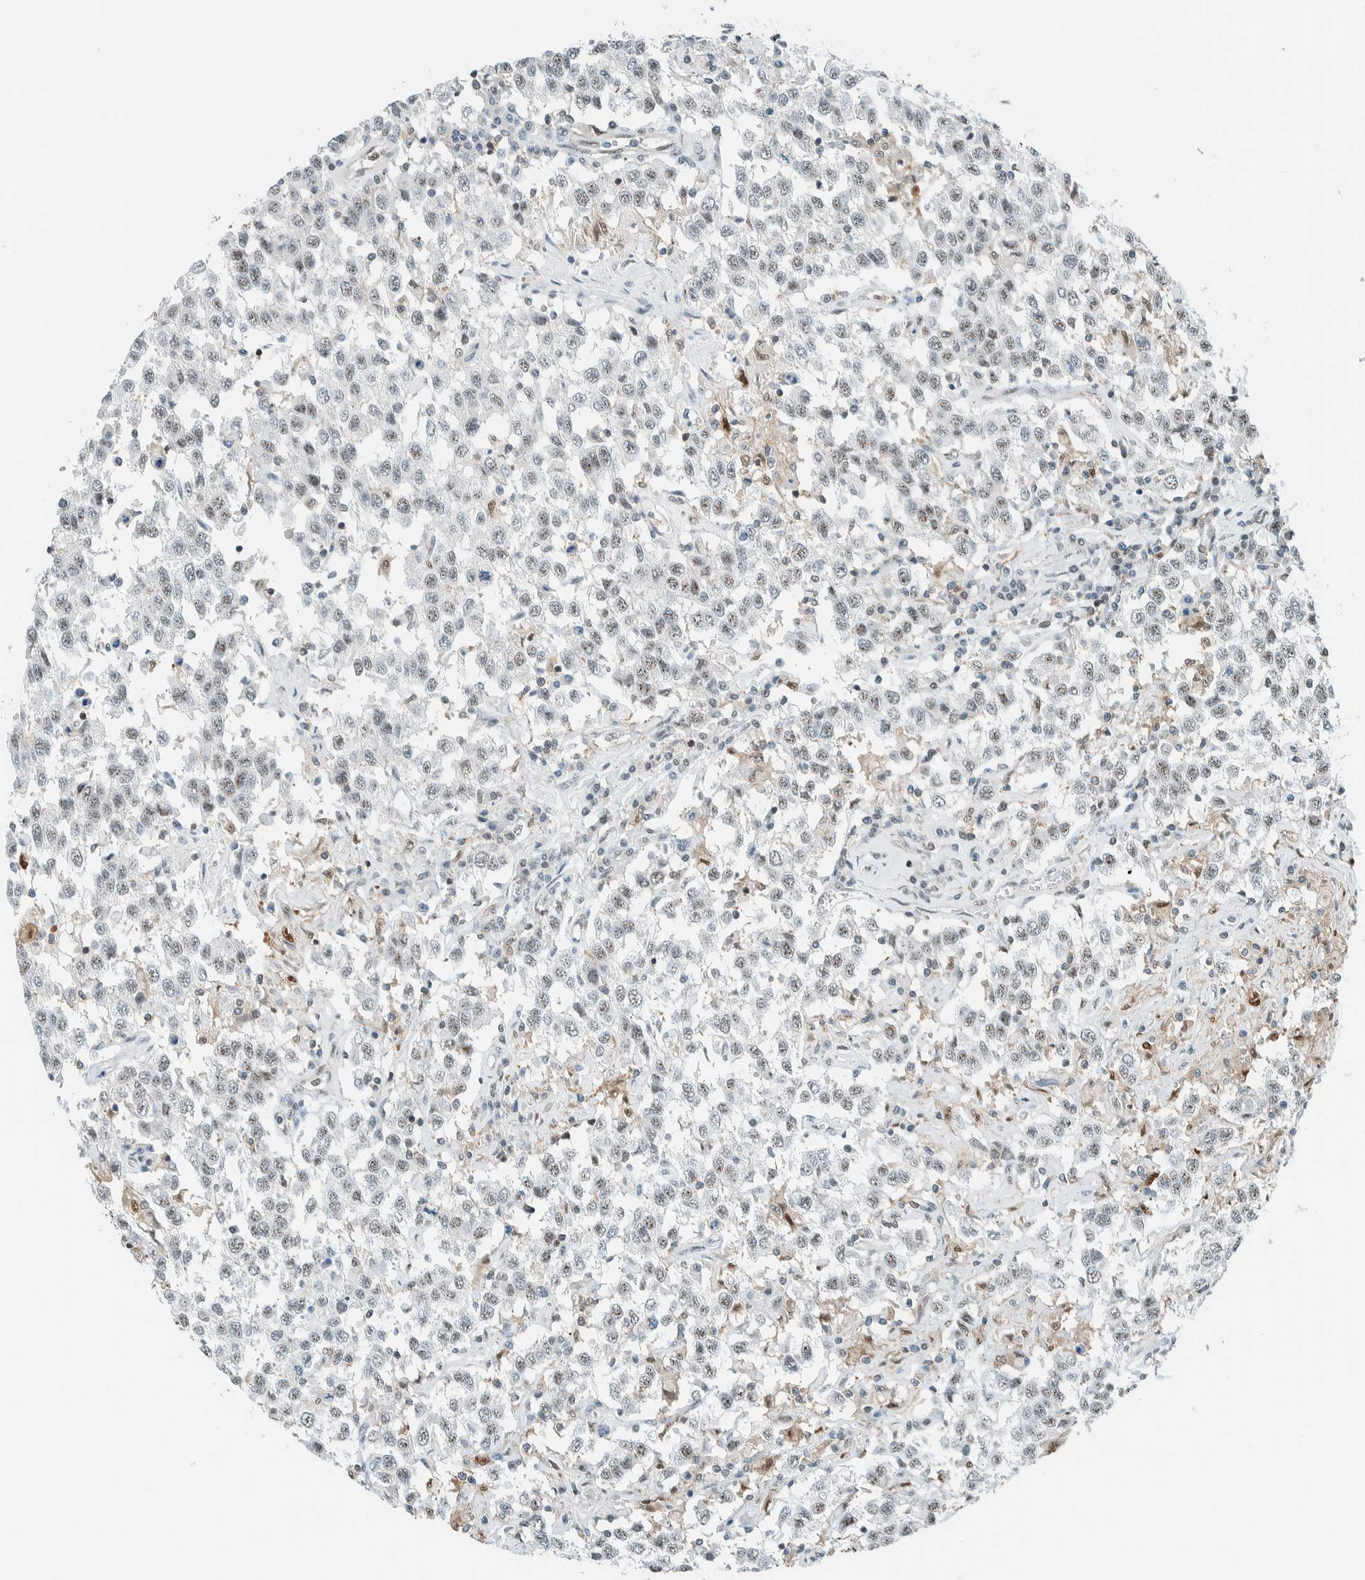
{"staining": {"intensity": "weak", "quantity": "25%-75%", "location": "nuclear"}, "tissue": "testis cancer", "cell_type": "Tumor cells", "image_type": "cancer", "snomed": [{"axis": "morphology", "description": "Seminoma, NOS"}, {"axis": "topography", "description": "Testis"}], "caption": "A histopathology image showing weak nuclear expression in approximately 25%-75% of tumor cells in seminoma (testis), as visualized by brown immunohistochemical staining.", "gene": "CYSRT1", "patient": {"sex": "male", "age": 41}}